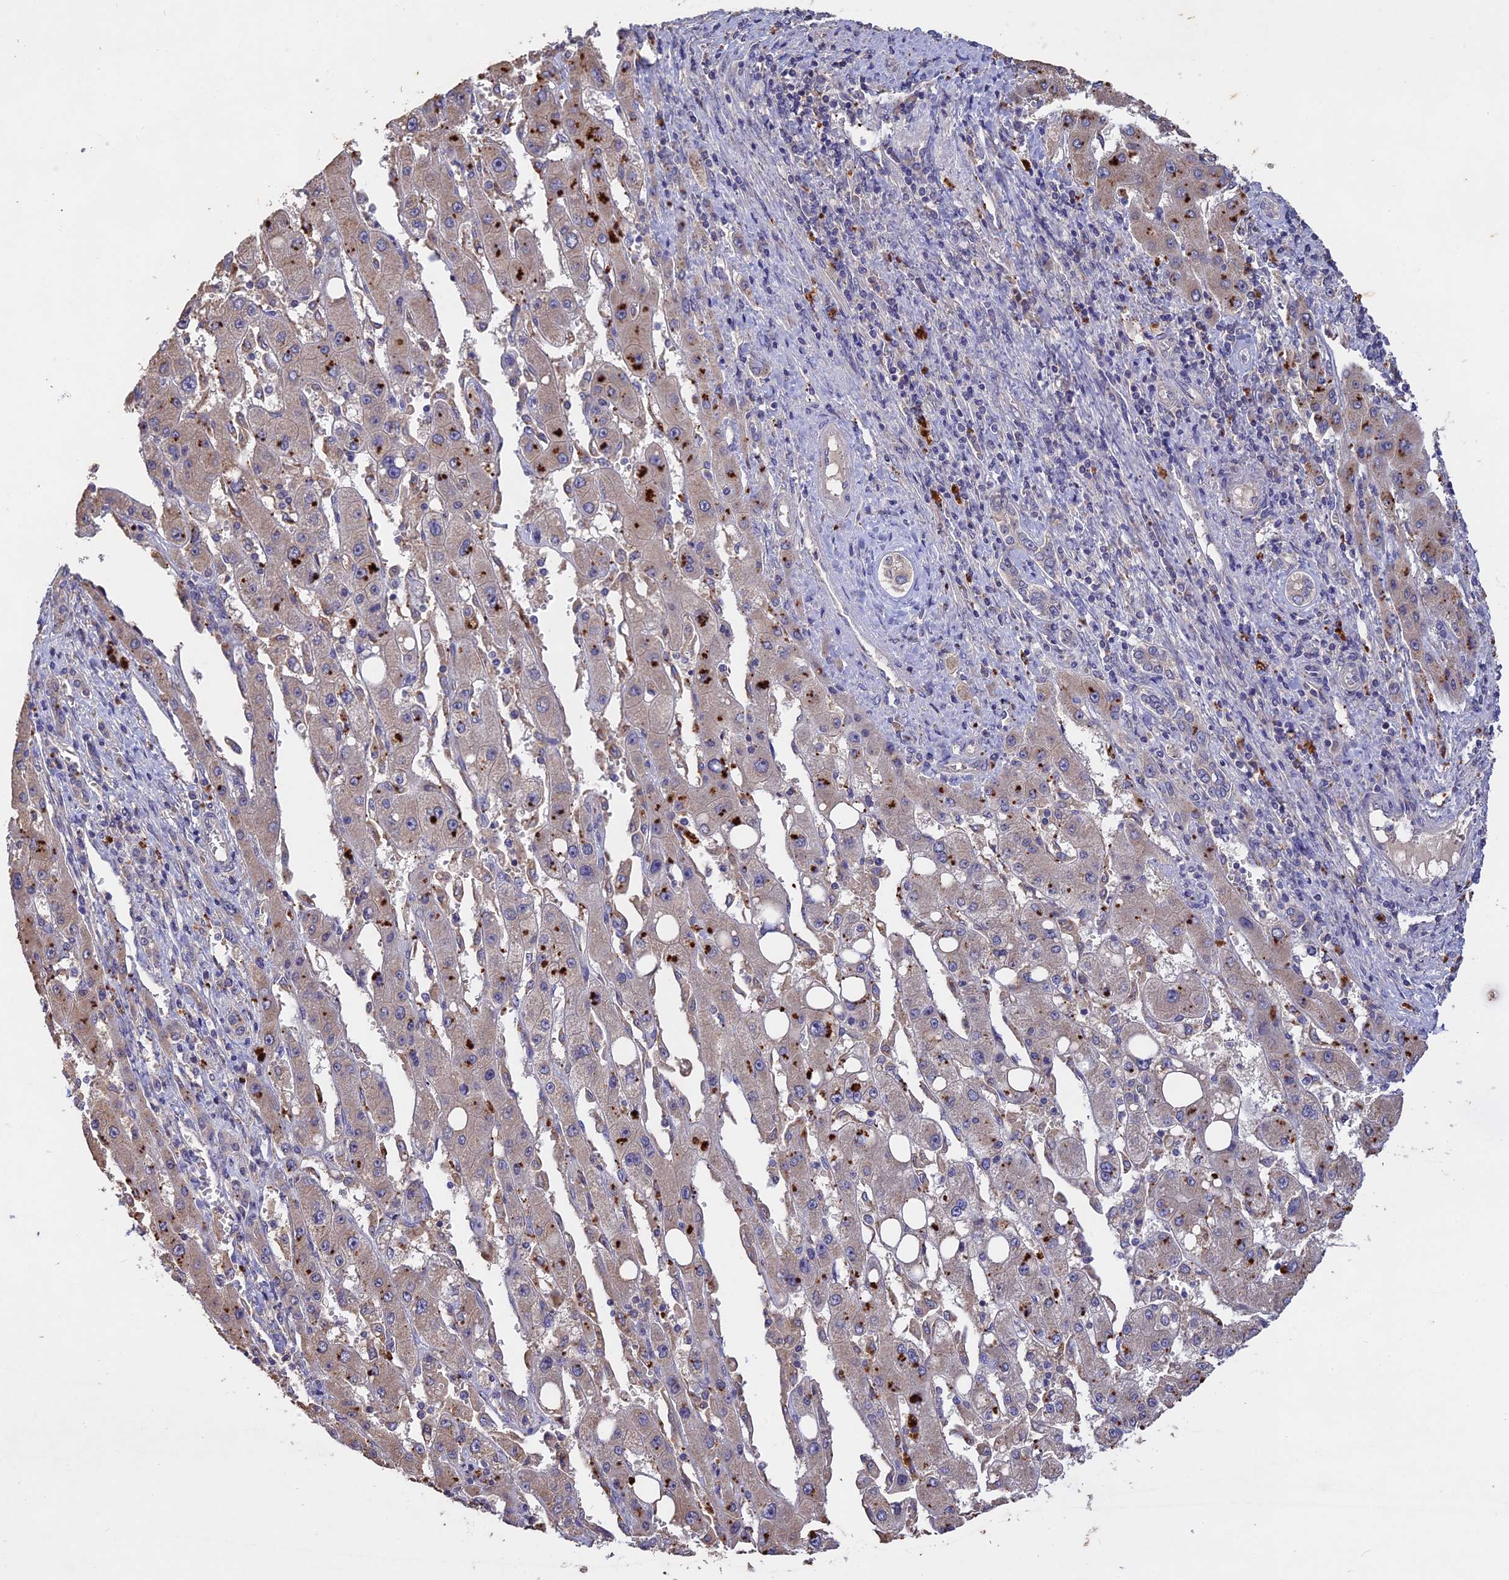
{"staining": {"intensity": "weak", "quantity": ">75%", "location": "cytoplasmic/membranous"}, "tissue": "liver cancer", "cell_type": "Tumor cells", "image_type": "cancer", "snomed": [{"axis": "morphology", "description": "Carcinoma, Hepatocellular, NOS"}, {"axis": "topography", "description": "Liver"}], "caption": "Human liver cancer stained with a protein marker displays weak staining in tumor cells.", "gene": "SLC26A4", "patient": {"sex": "female", "age": 73}}